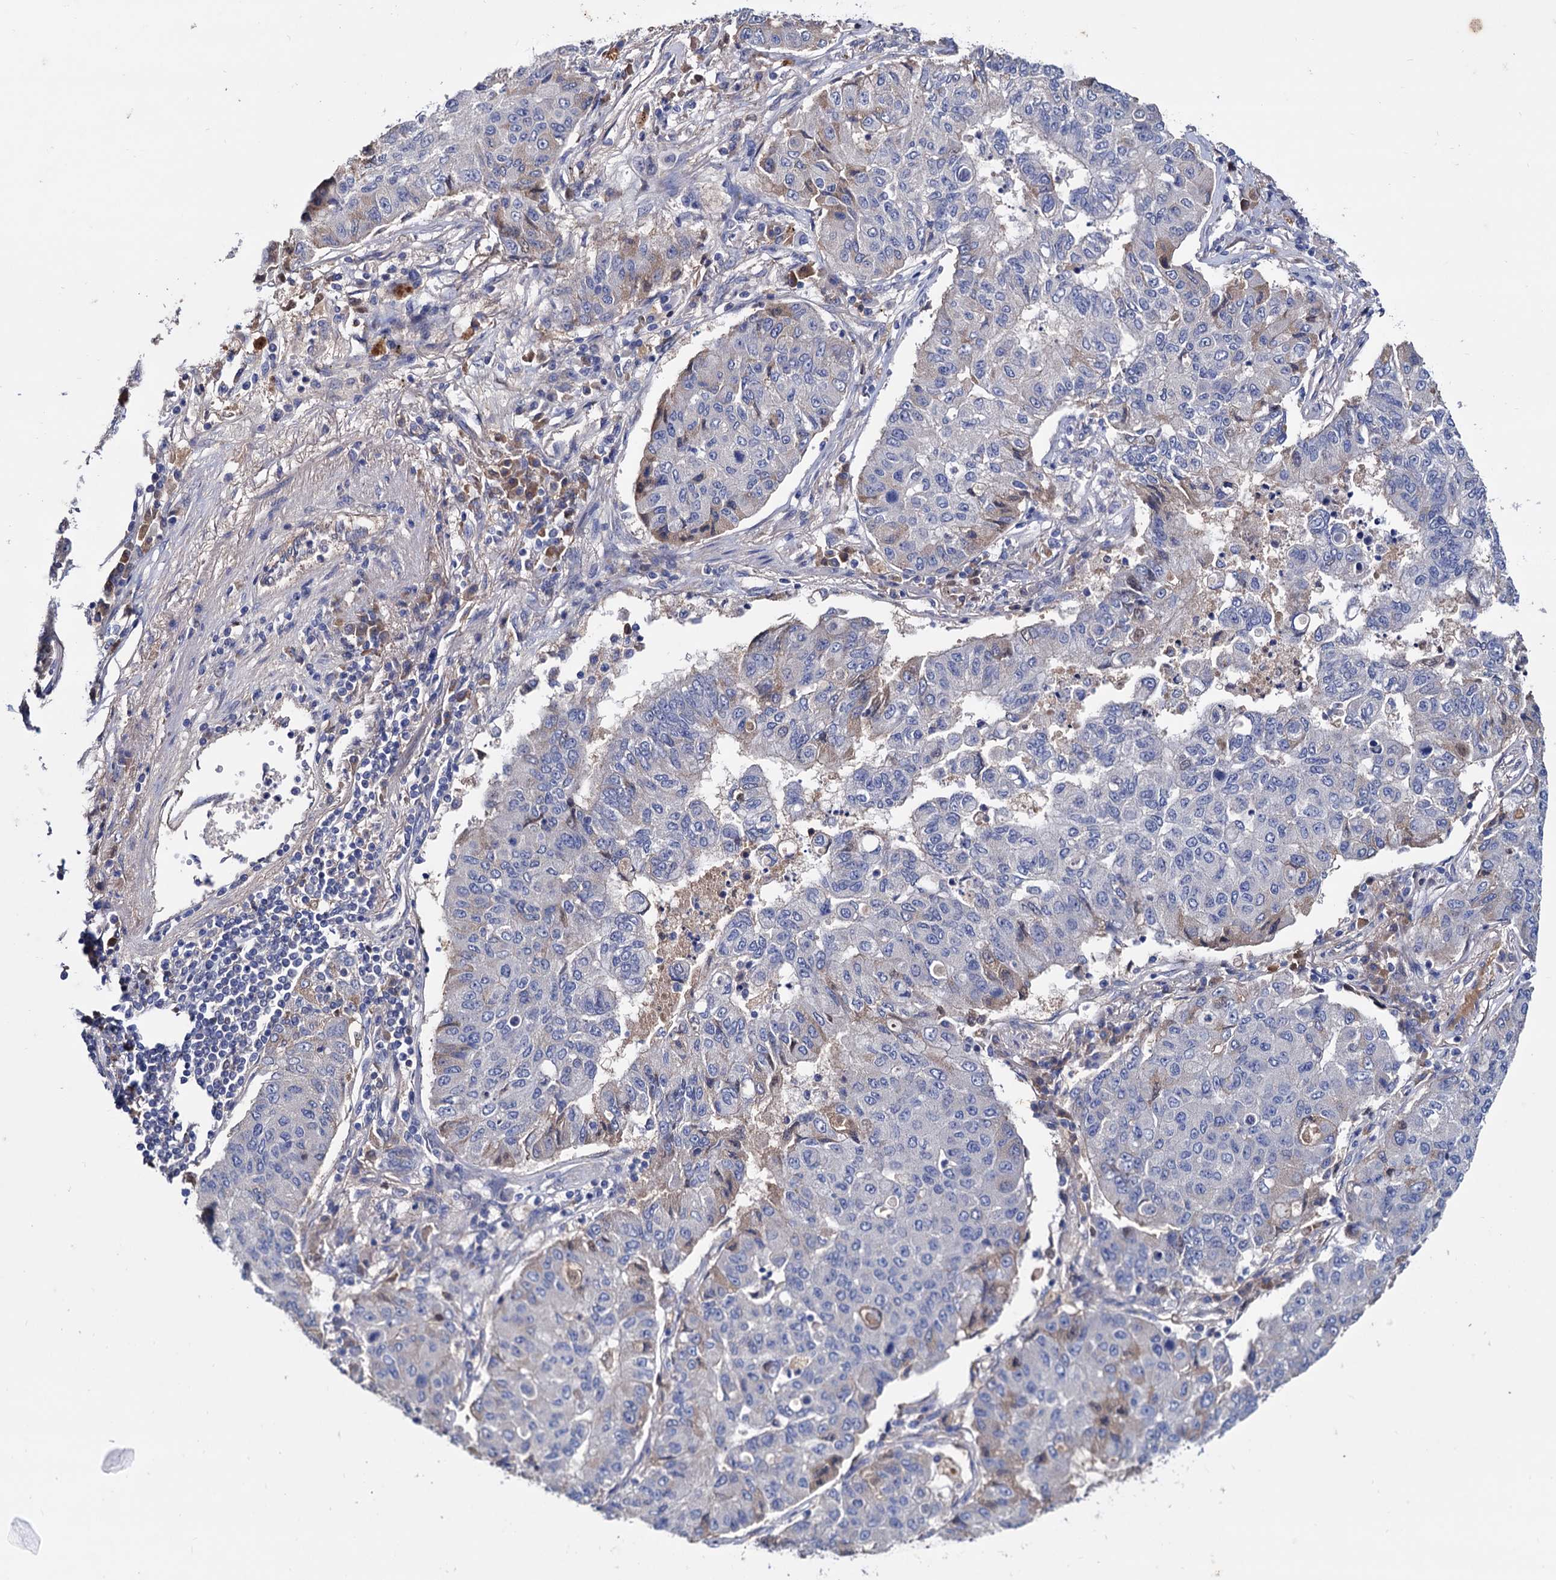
{"staining": {"intensity": "negative", "quantity": "none", "location": "none"}, "tissue": "lung cancer", "cell_type": "Tumor cells", "image_type": "cancer", "snomed": [{"axis": "morphology", "description": "Squamous cell carcinoma, NOS"}, {"axis": "topography", "description": "Lung"}], "caption": "The image displays no staining of tumor cells in lung cancer. (Brightfield microscopy of DAB immunohistochemistry at high magnification).", "gene": "NPAS4", "patient": {"sex": "male", "age": 74}}